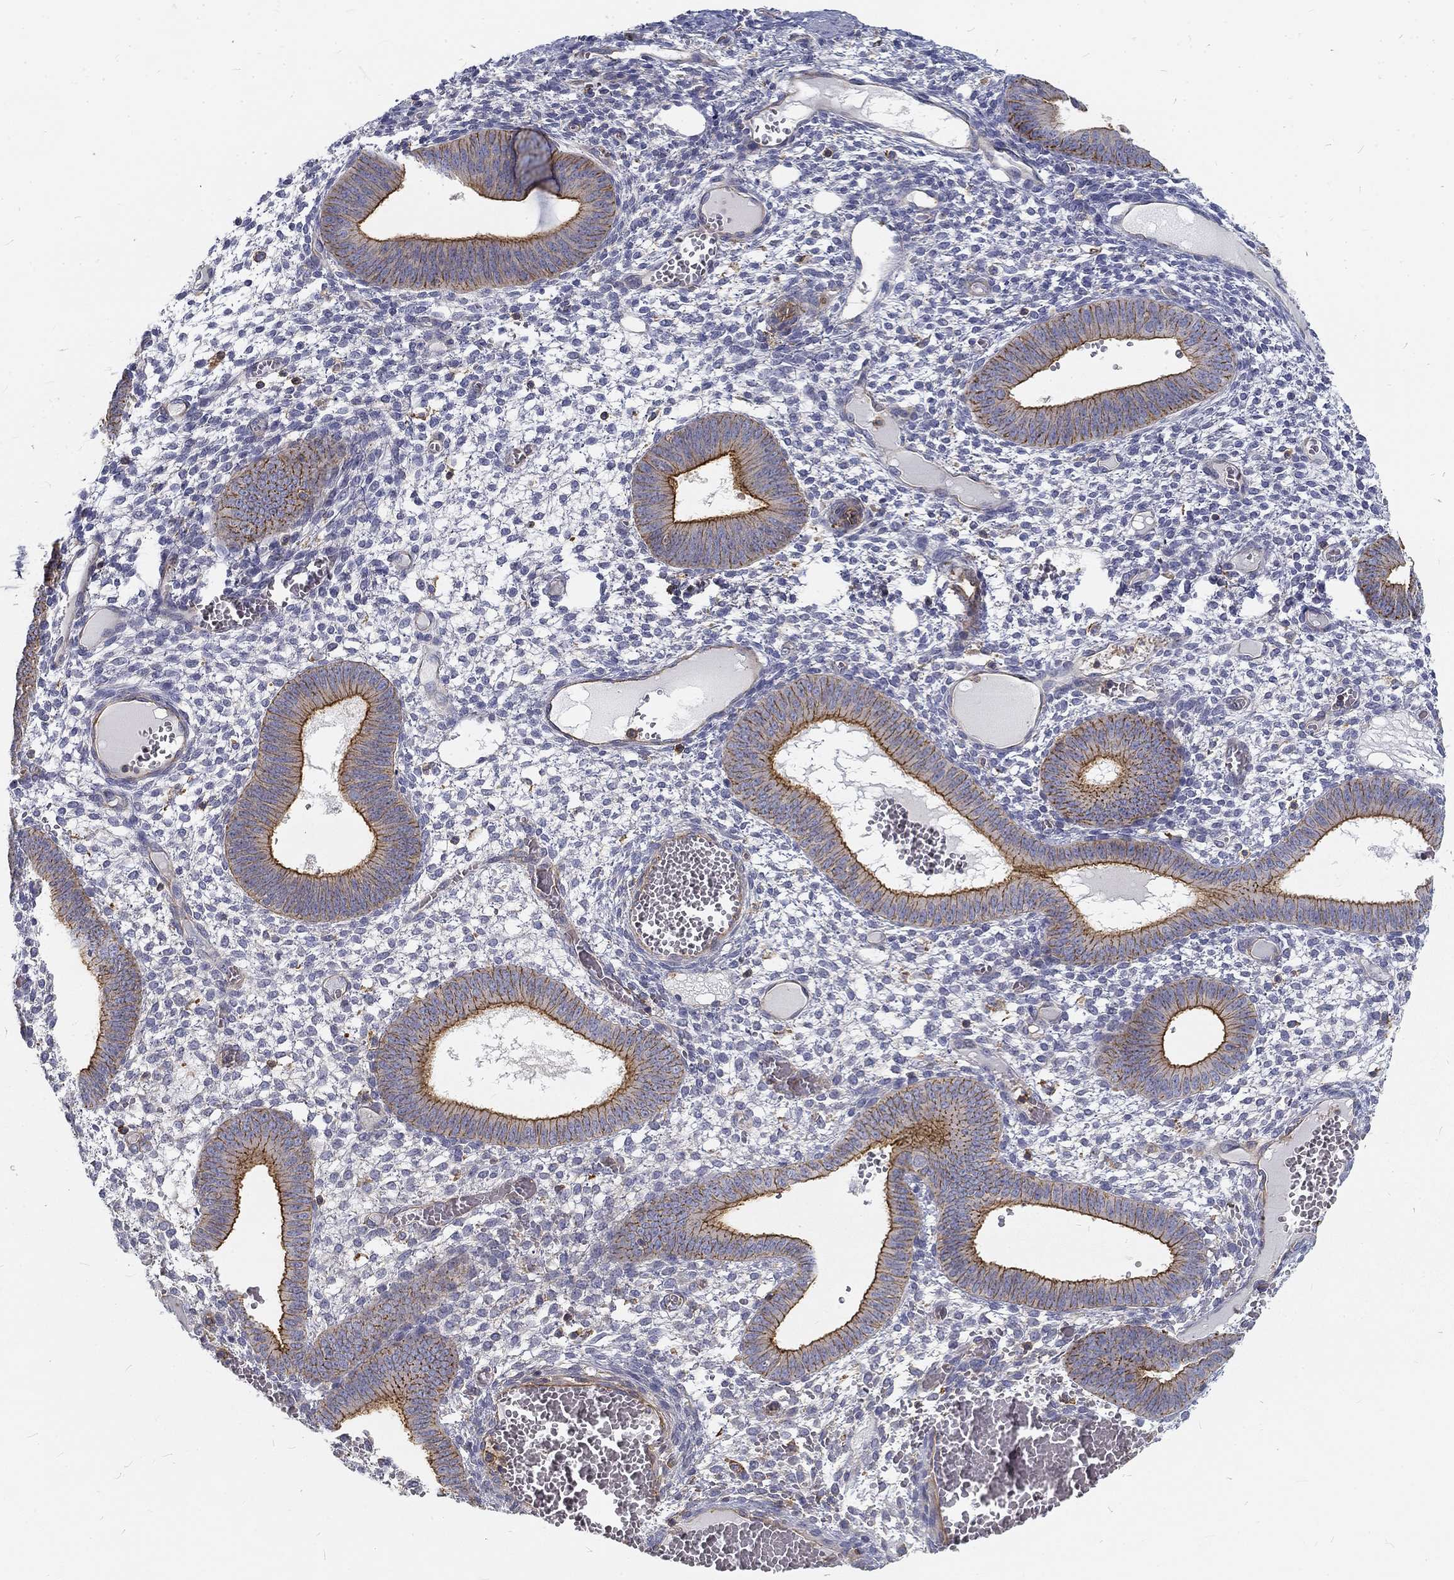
{"staining": {"intensity": "negative", "quantity": "none", "location": "none"}, "tissue": "endometrium", "cell_type": "Cells in endometrial stroma", "image_type": "normal", "snomed": [{"axis": "morphology", "description": "Normal tissue, NOS"}, {"axis": "topography", "description": "Endometrium"}], "caption": "This histopathology image is of benign endometrium stained with immunohistochemistry to label a protein in brown with the nuclei are counter-stained blue. There is no staining in cells in endometrial stroma.", "gene": "MTMR11", "patient": {"sex": "female", "age": 42}}